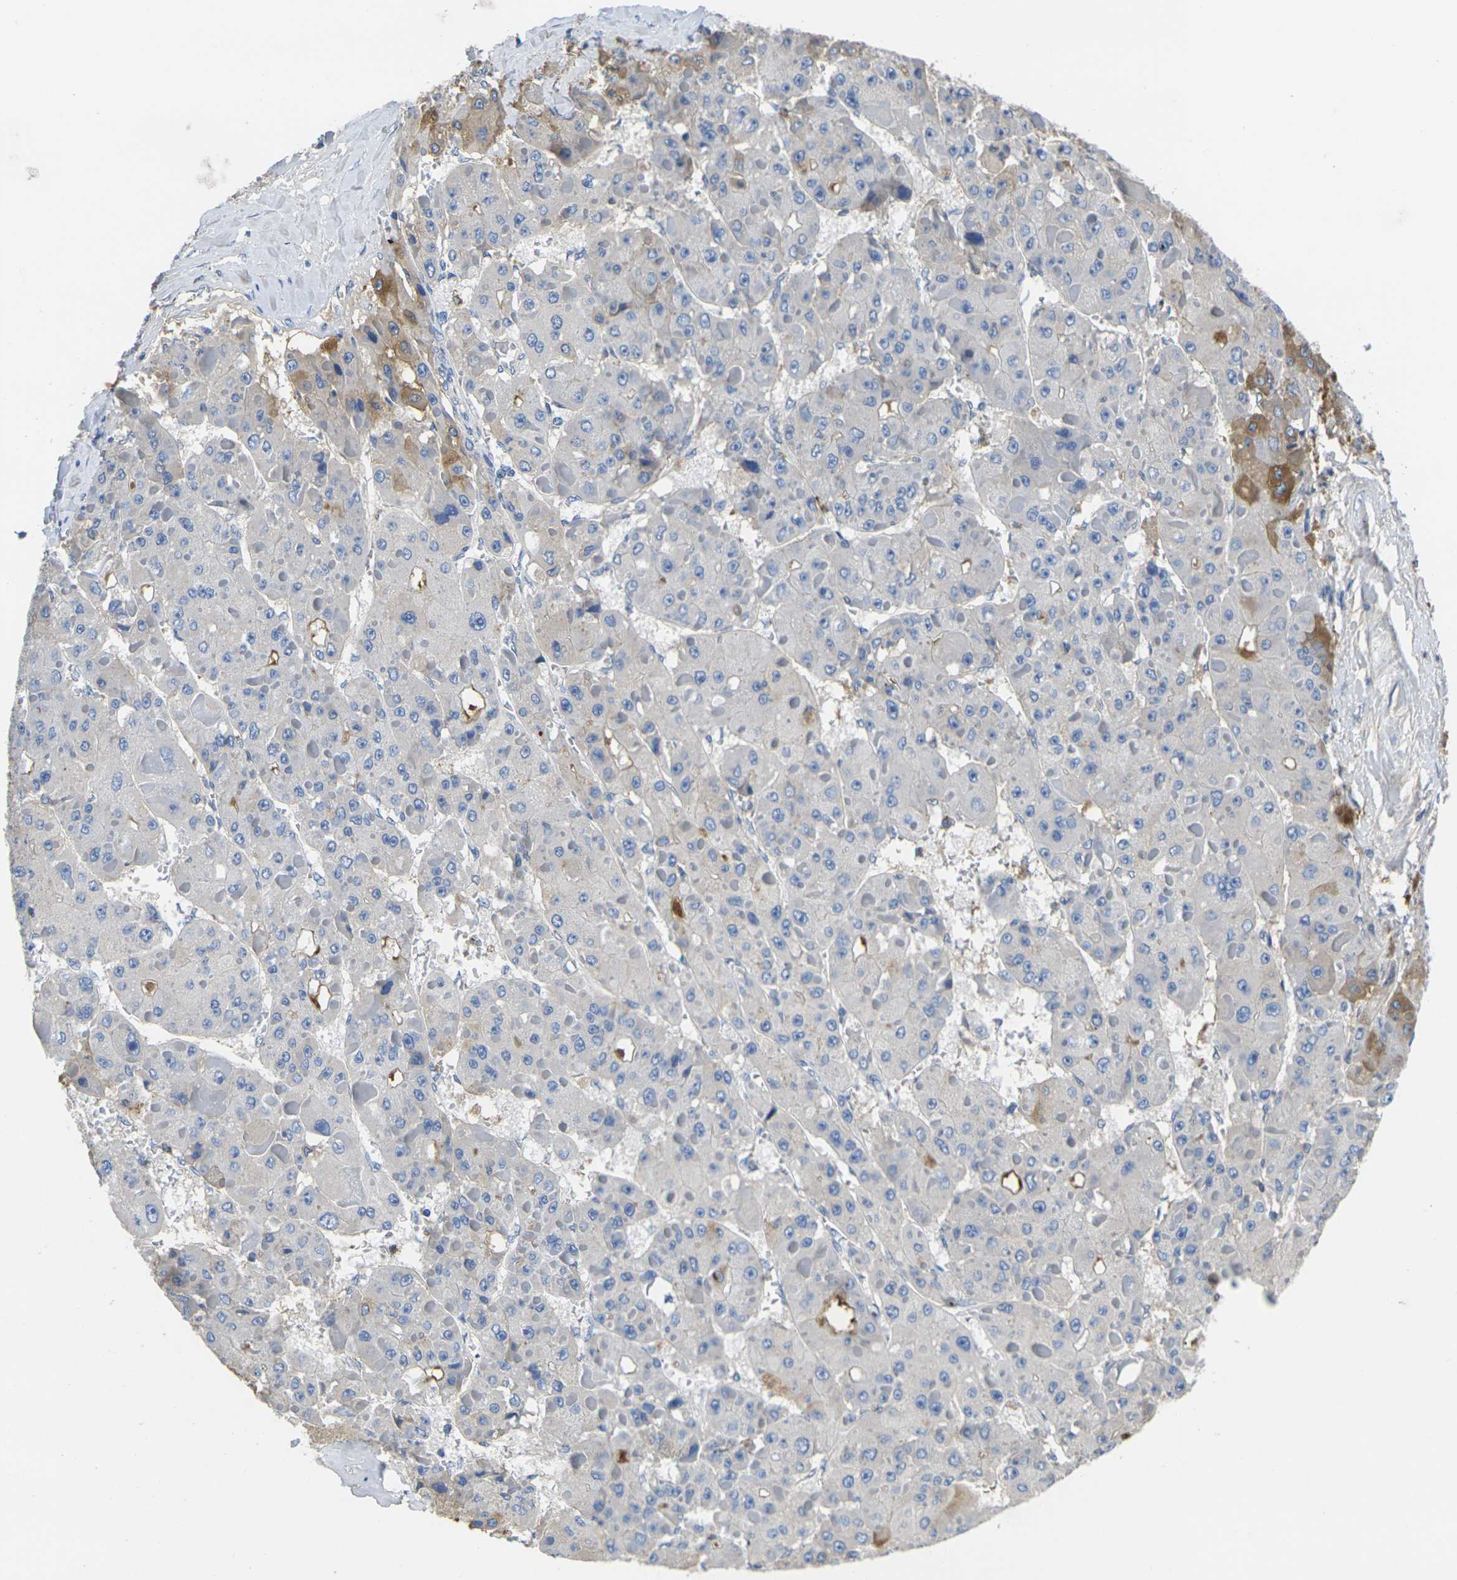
{"staining": {"intensity": "moderate", "quantity": "<25%", "location": "cytoplasmic/membranous"}, "tissue": "liver cancer", "cell_type": "Tumor cells", "image_type": "cancer", "snomed": [{"axis": "morphology", "description": "Carcinoma, Hepatocellular, NOS"}, {"axis": "topography", "description": "Liver"}], "caption": "The photomicrograph shows immunohistochemical staining of liver cancer. There is moderate cytoplasmic/membranous positivity is present in about <25% of tumor cells. (DAB = brown stain, brightfield microscopy at high magnification).", "gene": "GREM2", "patient": {"sex": "female", "age": 73}}